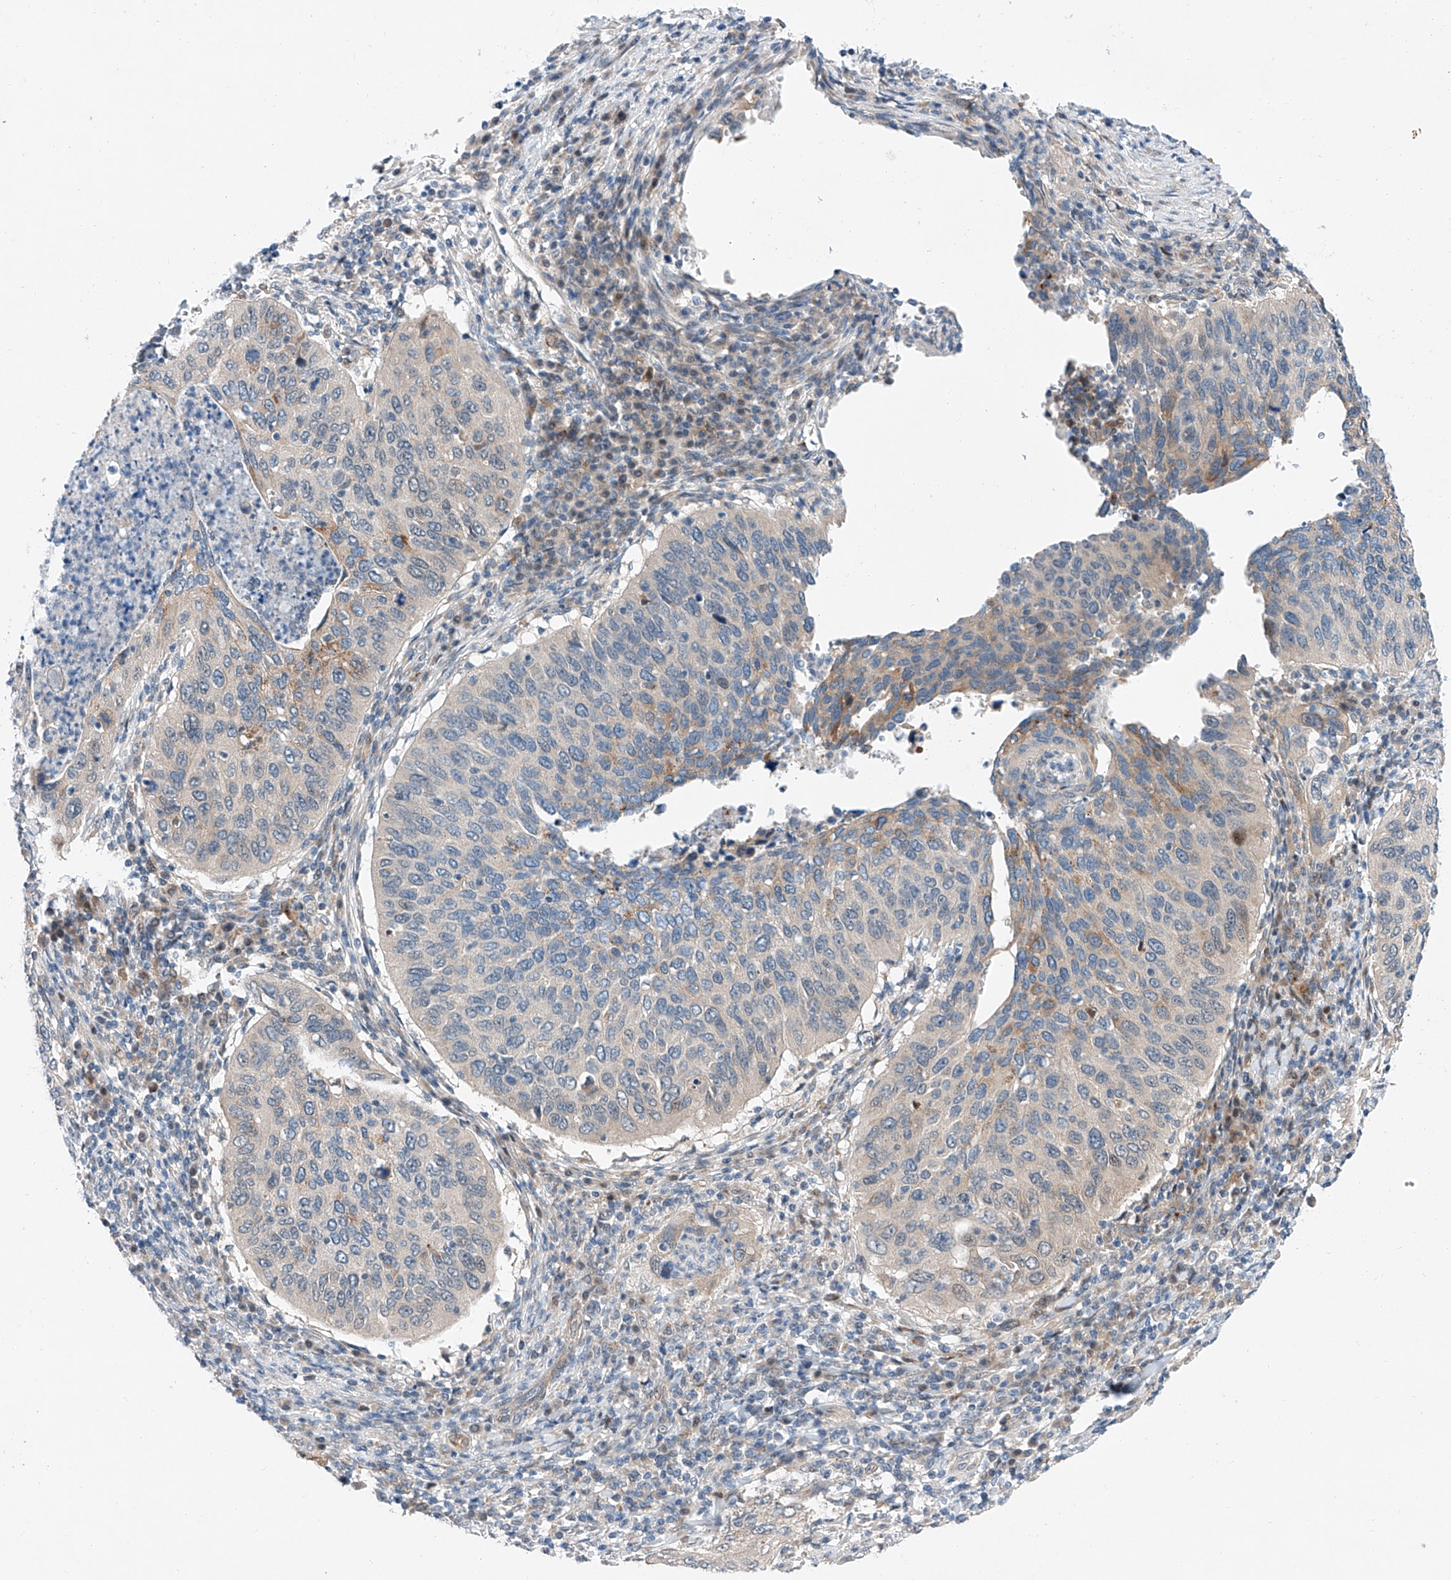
{"staining": {"intensity": "weak", "quantity": "<25%", "location": "cytoplasmic/membranous"}, "tissue": "cervical cancer", "cell_type": "Tumor cells", "image_type": "cancer", "snomed": [{"axis": "morphology", "description": "Squamous cell carcinoma, NOS"}, {"axis": "topography", "description": "Cervix"}], "caption": "Immunohistochemical staining of human cervical cancer (squamous cell carcinoma) reveals no significant staining in tumor cells.", "gene": "CLDND1", "patient": {"sex": "female", "age": 38}}